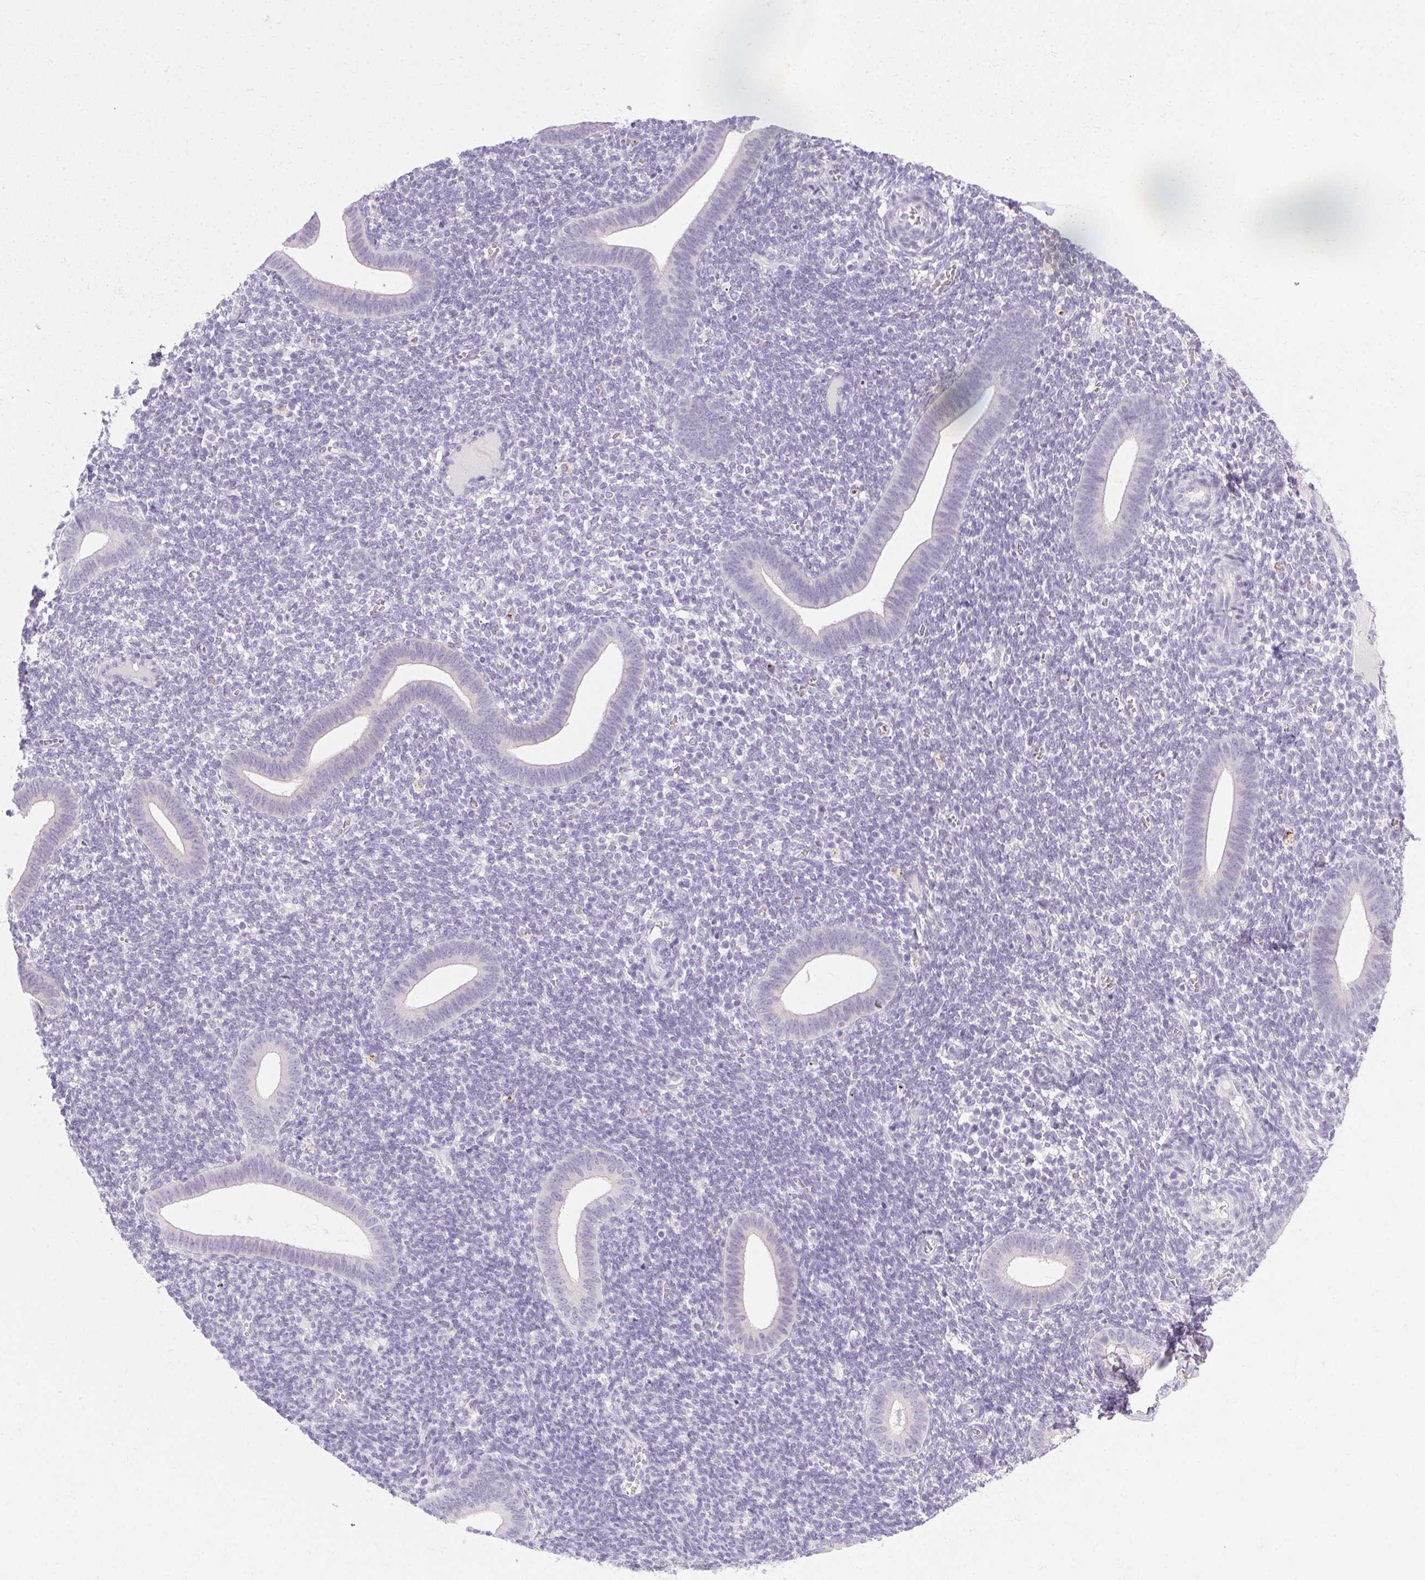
{"staining": {"intensity": "negative", "quantity": "none", "location": "none"}, "tissue": "endometrium", "cell_type": "Cells in endometrial stroma", "image_type": "normal", "snomed": [{"axis": "morphology", "description": "Normal tissue, NOS"}, {"axis": "topography", "description": "Endometrium"}], "caption": "Immunohistochemistry (IHC) histopathology image of benign human endometrium stained for a protein (brown), which shows no expression in cells in endometrial stroma. (Brightfield microscopy of DAB immunohistochemistry (IHC) at high magnification).", "gene": "POPDC2", "patient": {"sex": "female", "age": 25}}